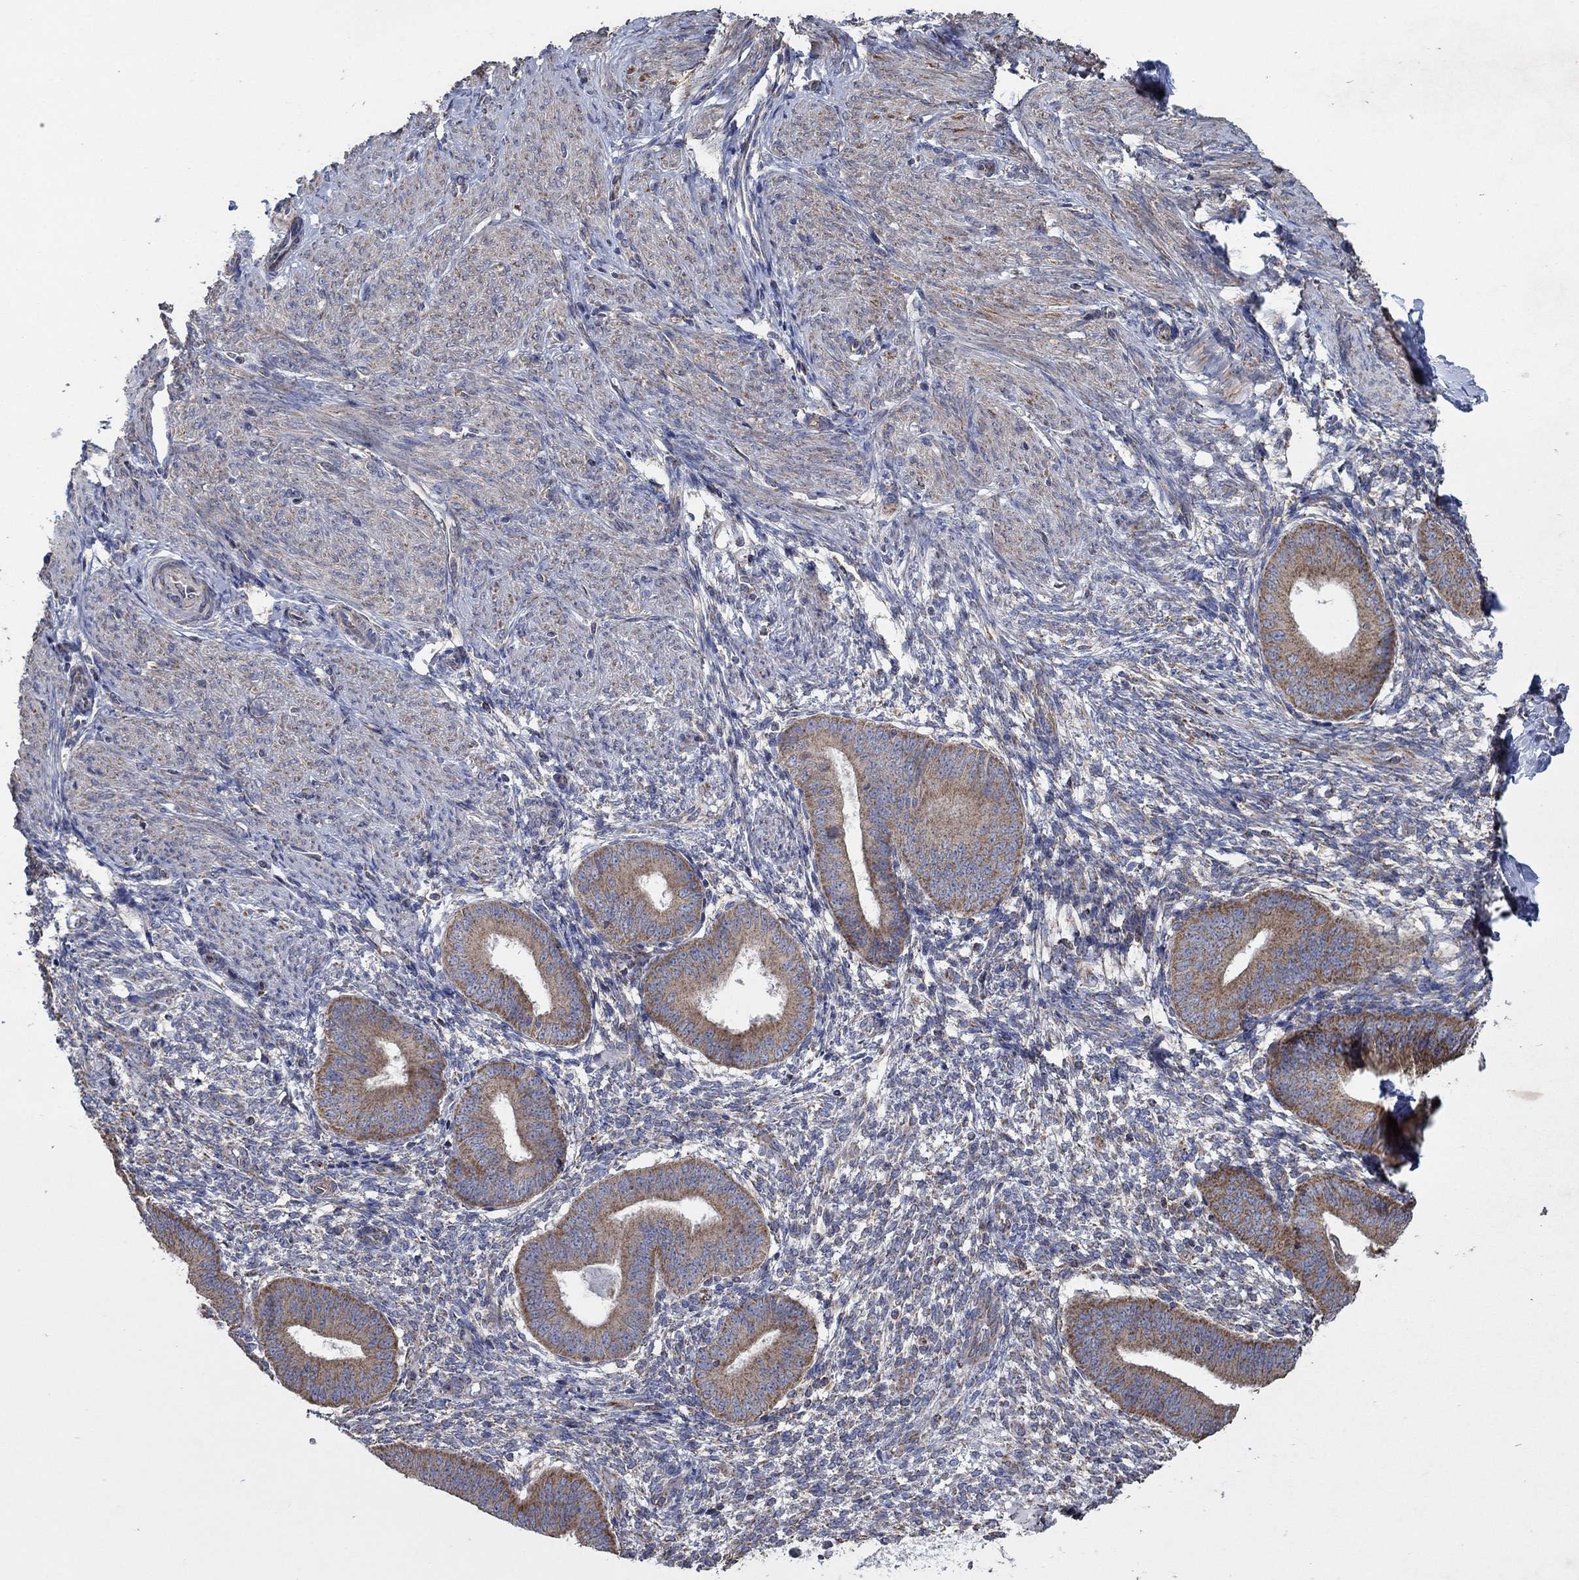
{"staining": {"intensity": "negative", "quantity": "none", "location": "none"}, "tissue": "endometrium", "cell_type": "Cells in endometrial stroma", "image_type": "normal", "snomed": [{"axis": "morphology", "description": "Normal tissue, NOS"}, {"axis": "topography", "description": "Endometrium"}], "caption": "Immunohistochemistry histopathology image of normal endometrium: human endometrium stained with DAB demonstrates no significant protein staining in cells in endometrial stroma. (Stains: DAB (3,3'-diaminobenzidine) IHC with hematoxylin counter stain, Microscopy: brightfield microscopy at high magnification).", "gene": "NCEH1", "patient": {"sex": "female", "age": 47}}